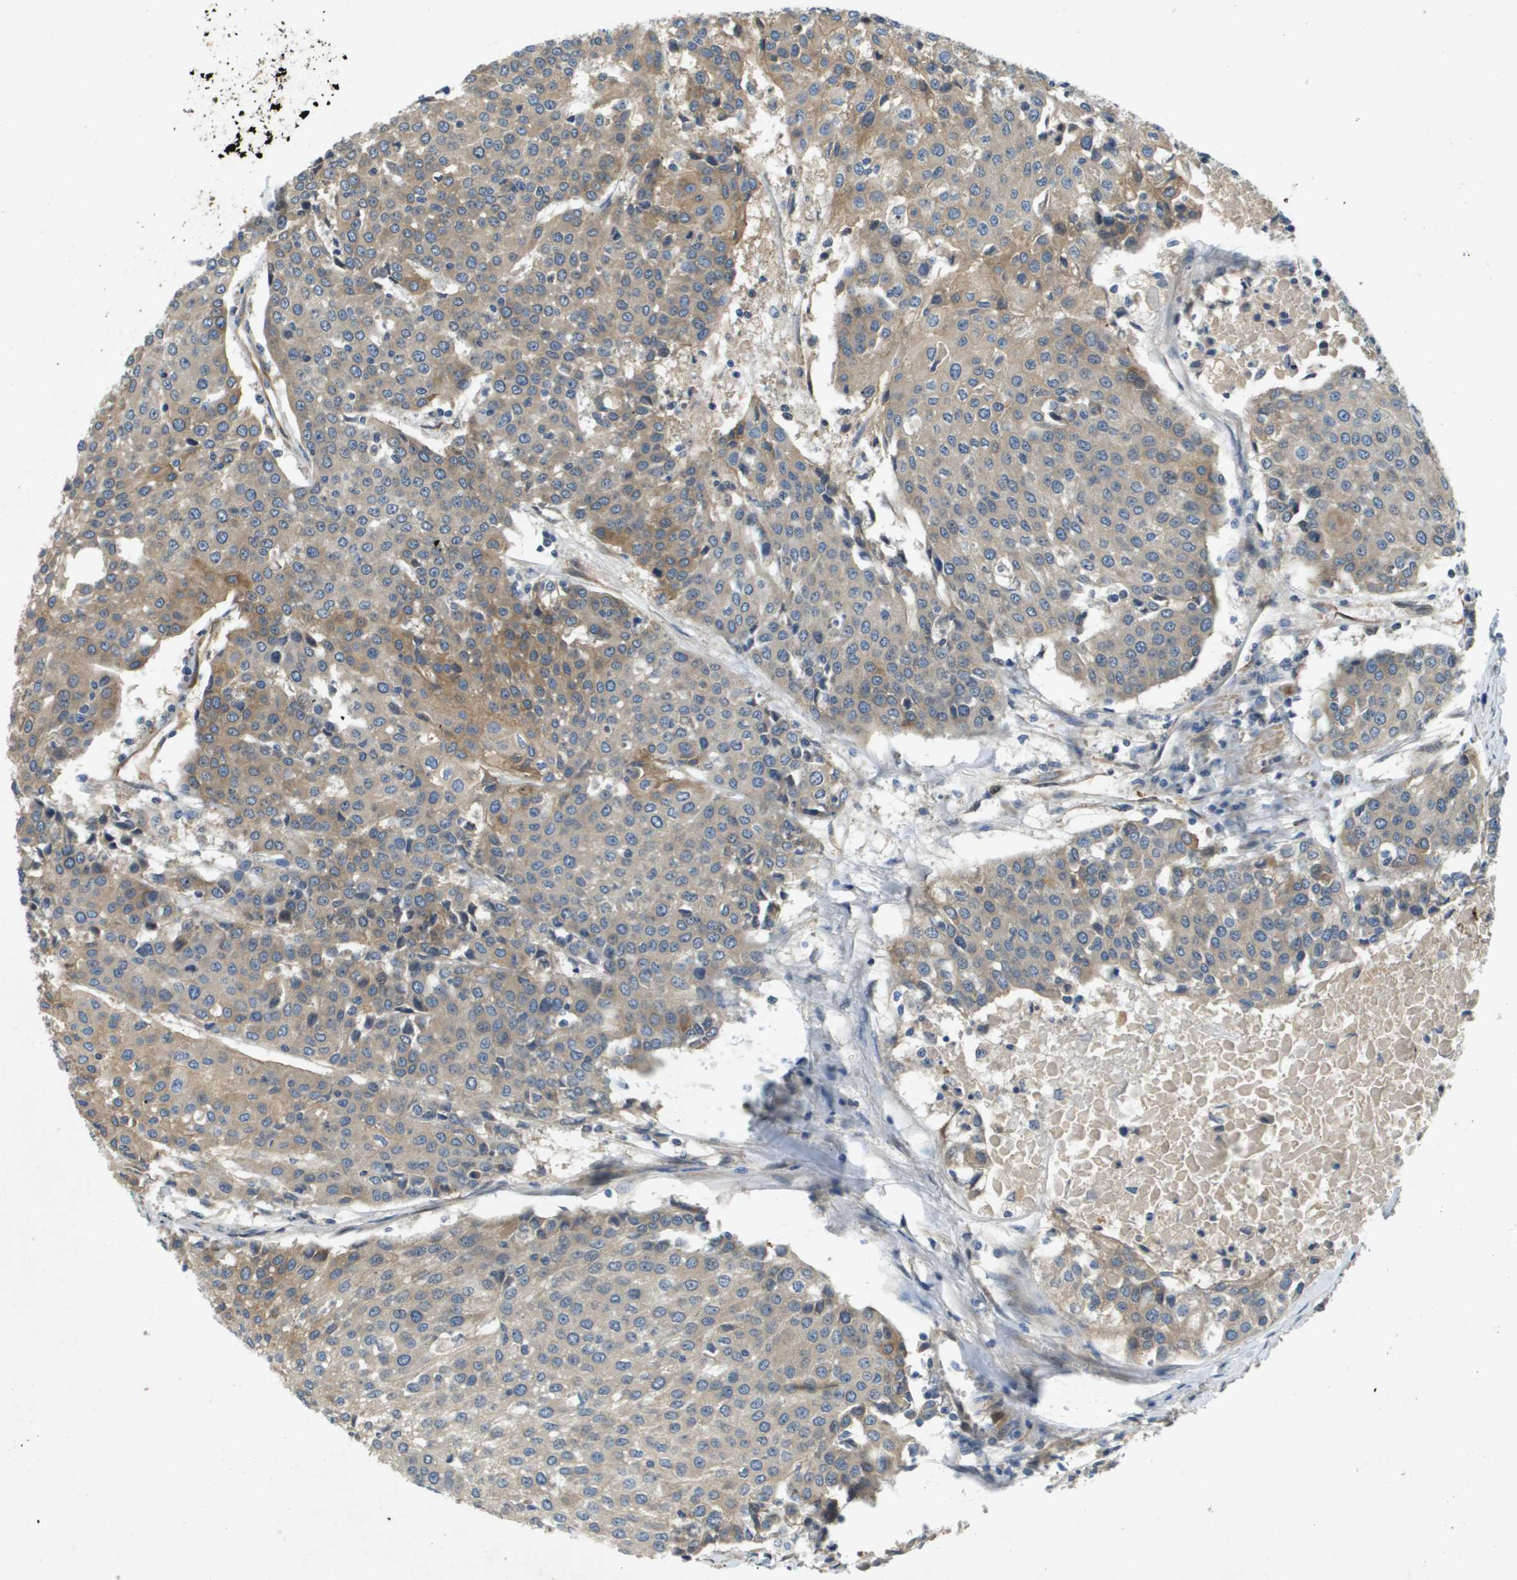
{"staining": {"intensity": "moderate", "quantity": "<25%", "location": "cytoplasmic/membranous"}, "tissue": "urothelial cancer", "cell_type": "Tumor cells", "image_type": "cancer", "snomed": [{"axis": "morphology", "description": "Urothelial carcinoma, High grade"}, {"axis": "topography", "description": "Urinary bladder"}], "caption": "Immunohistochemistry (DAB) staining of human urothelial cancer exhibits moderate cytoplasmic/membranous protein staining in approximately <25% of tumor cells. The protein of interest is stained brown, and the nuclei are stained in blue (DAB (3,3'-diaminobenzidine) IHC with brightfield microscopy, high magnification).", "gene": "PGAP3", "patient": {"sex": "female", "age": 85}}